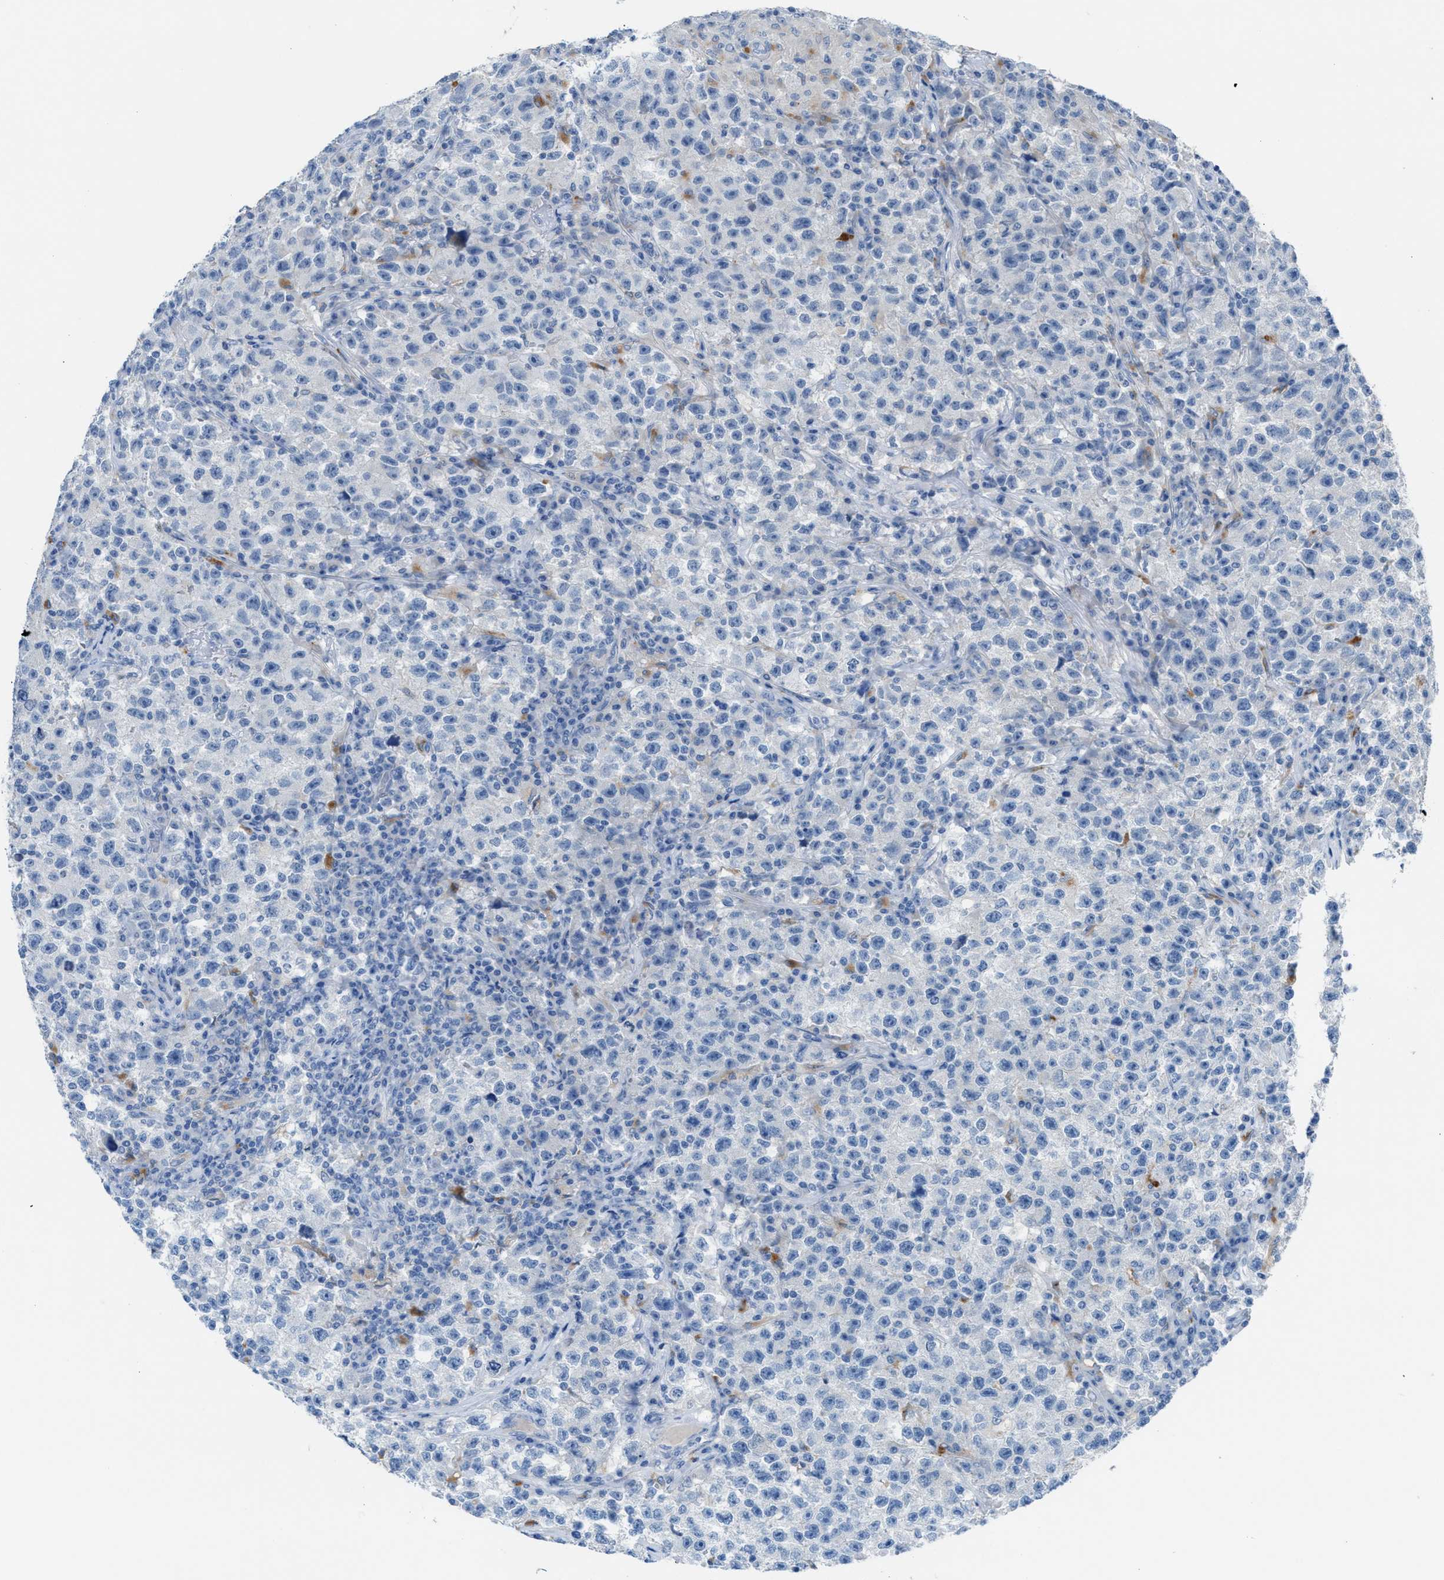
{"staining": {"intensity": "negative", "quantity": "none", "location": "none"}, "tissue": "testis cancer", "cell_type": "Tumor cells", "image_type": "cancer", "snomed": [{"axis": "morphology", "description": "Seminoma, NOS"}, {"axis": "topography", "description": "Testis"}], "caption": "Immunohistochemistry of seminoma (testis) shows no positivity in tumor cells. (DAB immunohistochemistry (IHC) visualized using brightfield microscopy, high magnification).", "gene": "ASPA", "patient": {"sex": "male", "age": 22}}